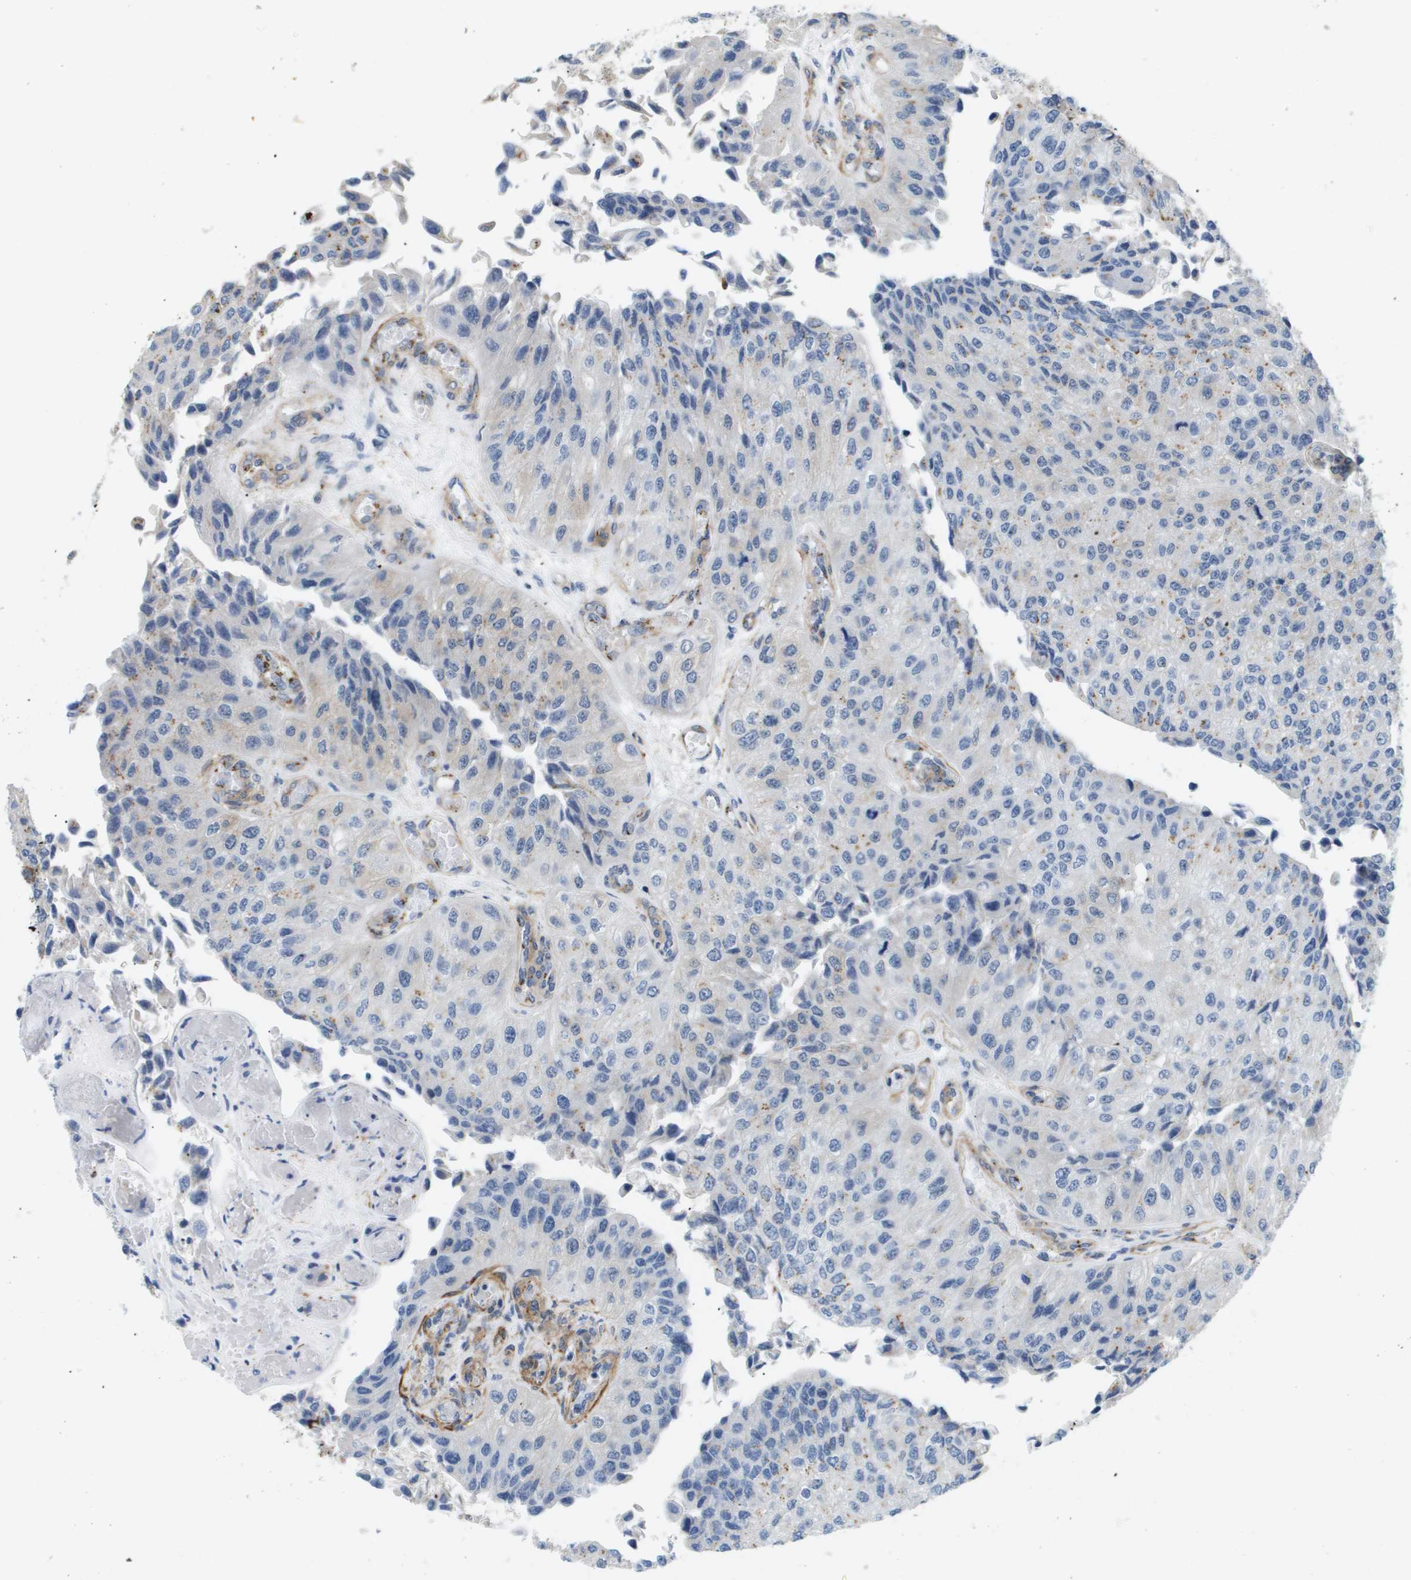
{"staining": {"intensity": "negative", "quantity": "none", "location": "none"}, "tissue": "urothelial cancer", "cell_type": "Tumor cells", "image_type": "cancer", "snomed": [{"axis": "morphology", "description": "Urothelial carcinoma, High grade"}, {"axis": "topography", "description": "Kidney"}, {"axis": "topography", "description": "Urinary bladder"}], "caption": "An immunohistochemistry (IHC) image of urothelial cancer is shown. There is no staining in tumor cells of urothelial cancer.", "gene": "OTUD5", "patient": {"sex": "male", "age": 77}}